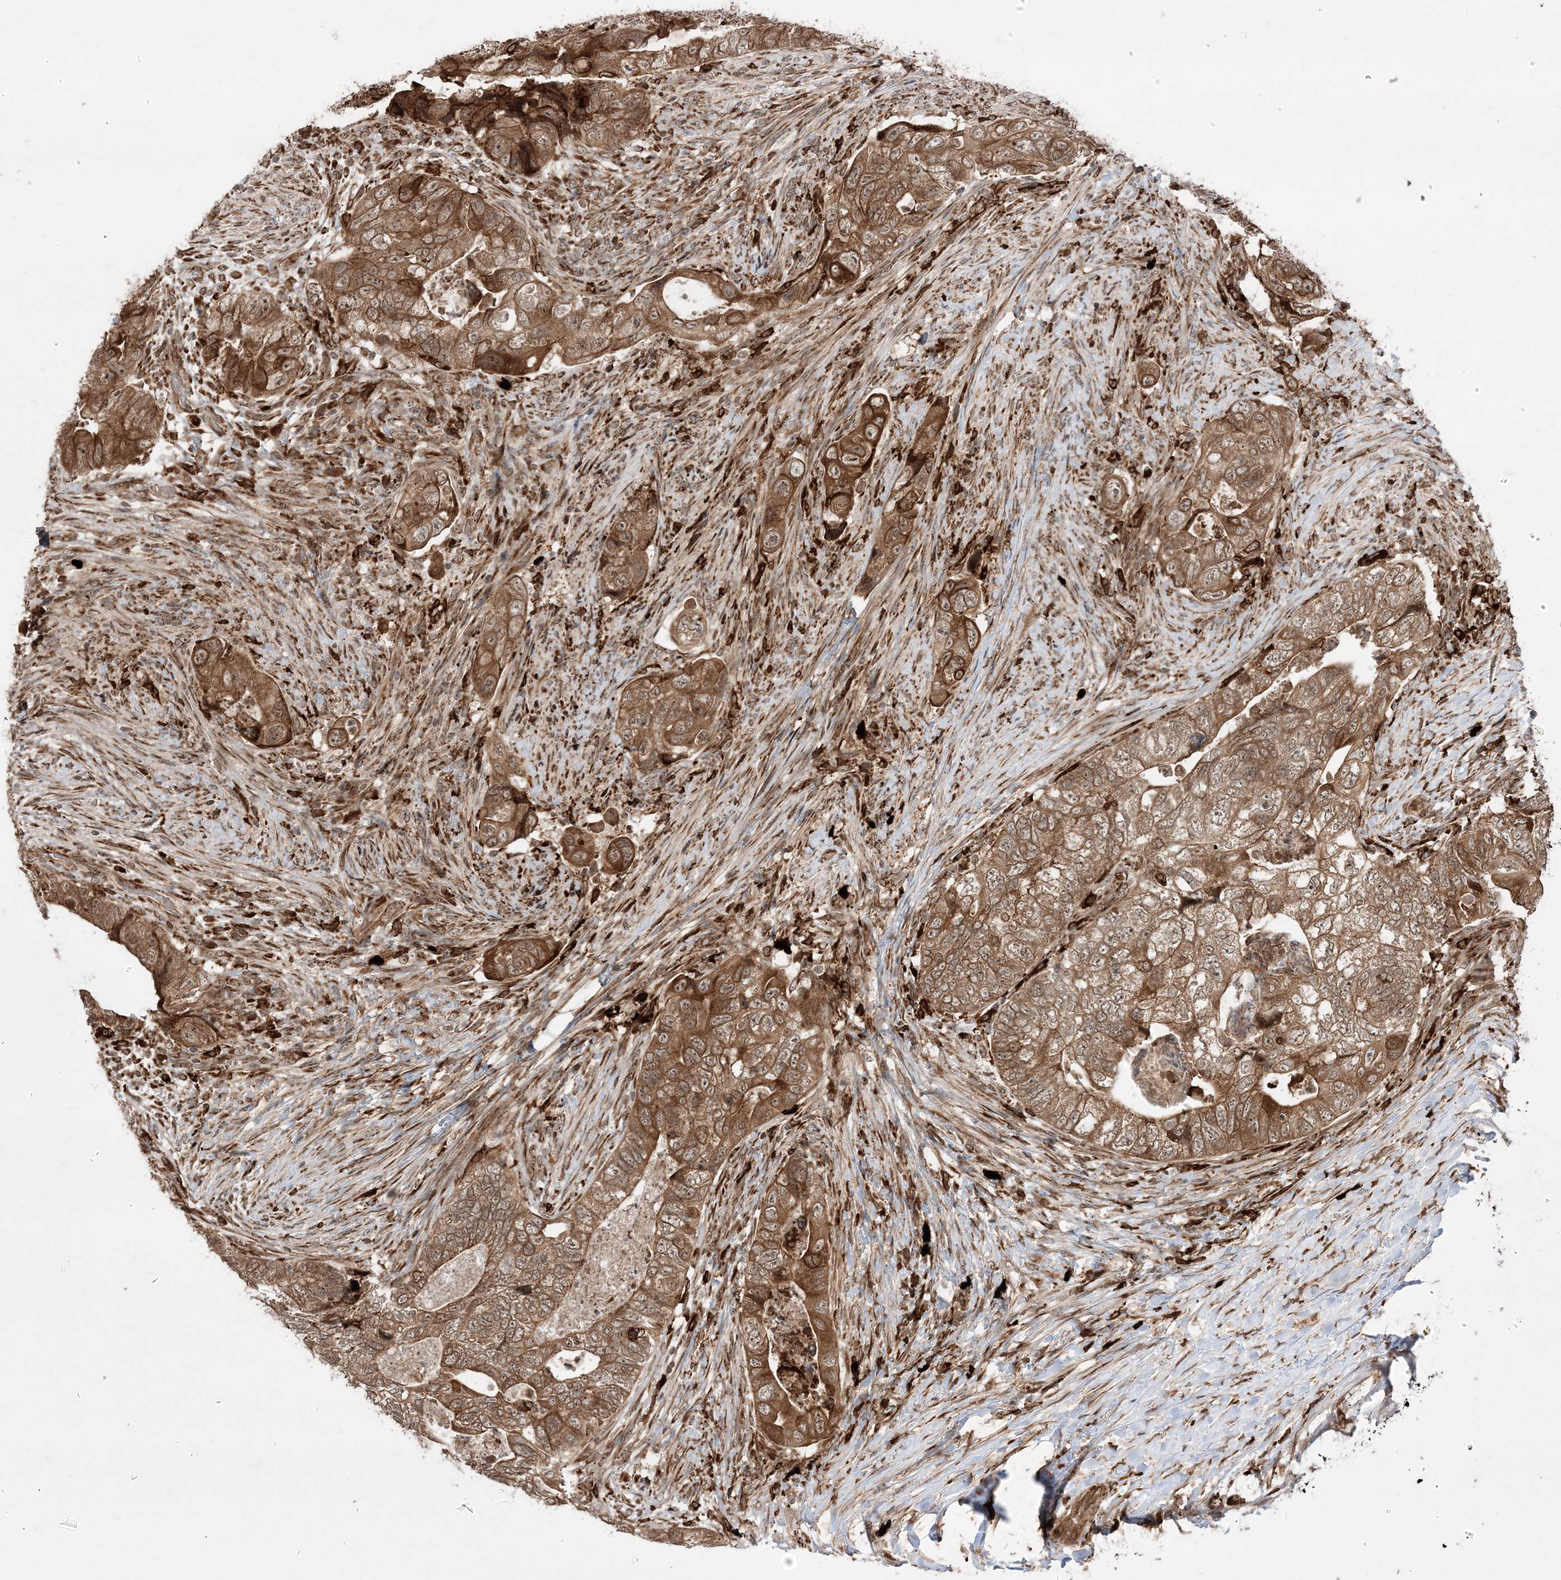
{"staining": {"intensity": "strong", "quantity": ">75%", "location": "cytoplasmic/membranous,nuclear"}, "tissue": "colorectal cancer", "cell_type": "Tumor cells", "image_type": "cancer", "snomed": [{"axis": "morphology", "description": "Adenocarcinoma, NOS"}, {"axis": "topography", "description": "Rectum"}], "caption": "This image demonstrates immunohistochemistry staining of human adenocarcinoma (colorectal), with high strong cytoplasmic/membranous and nuclear expression in about >75% of tumor cells.", "gene": "EPC2", "patient": {"sex": "male", "age": 63}}